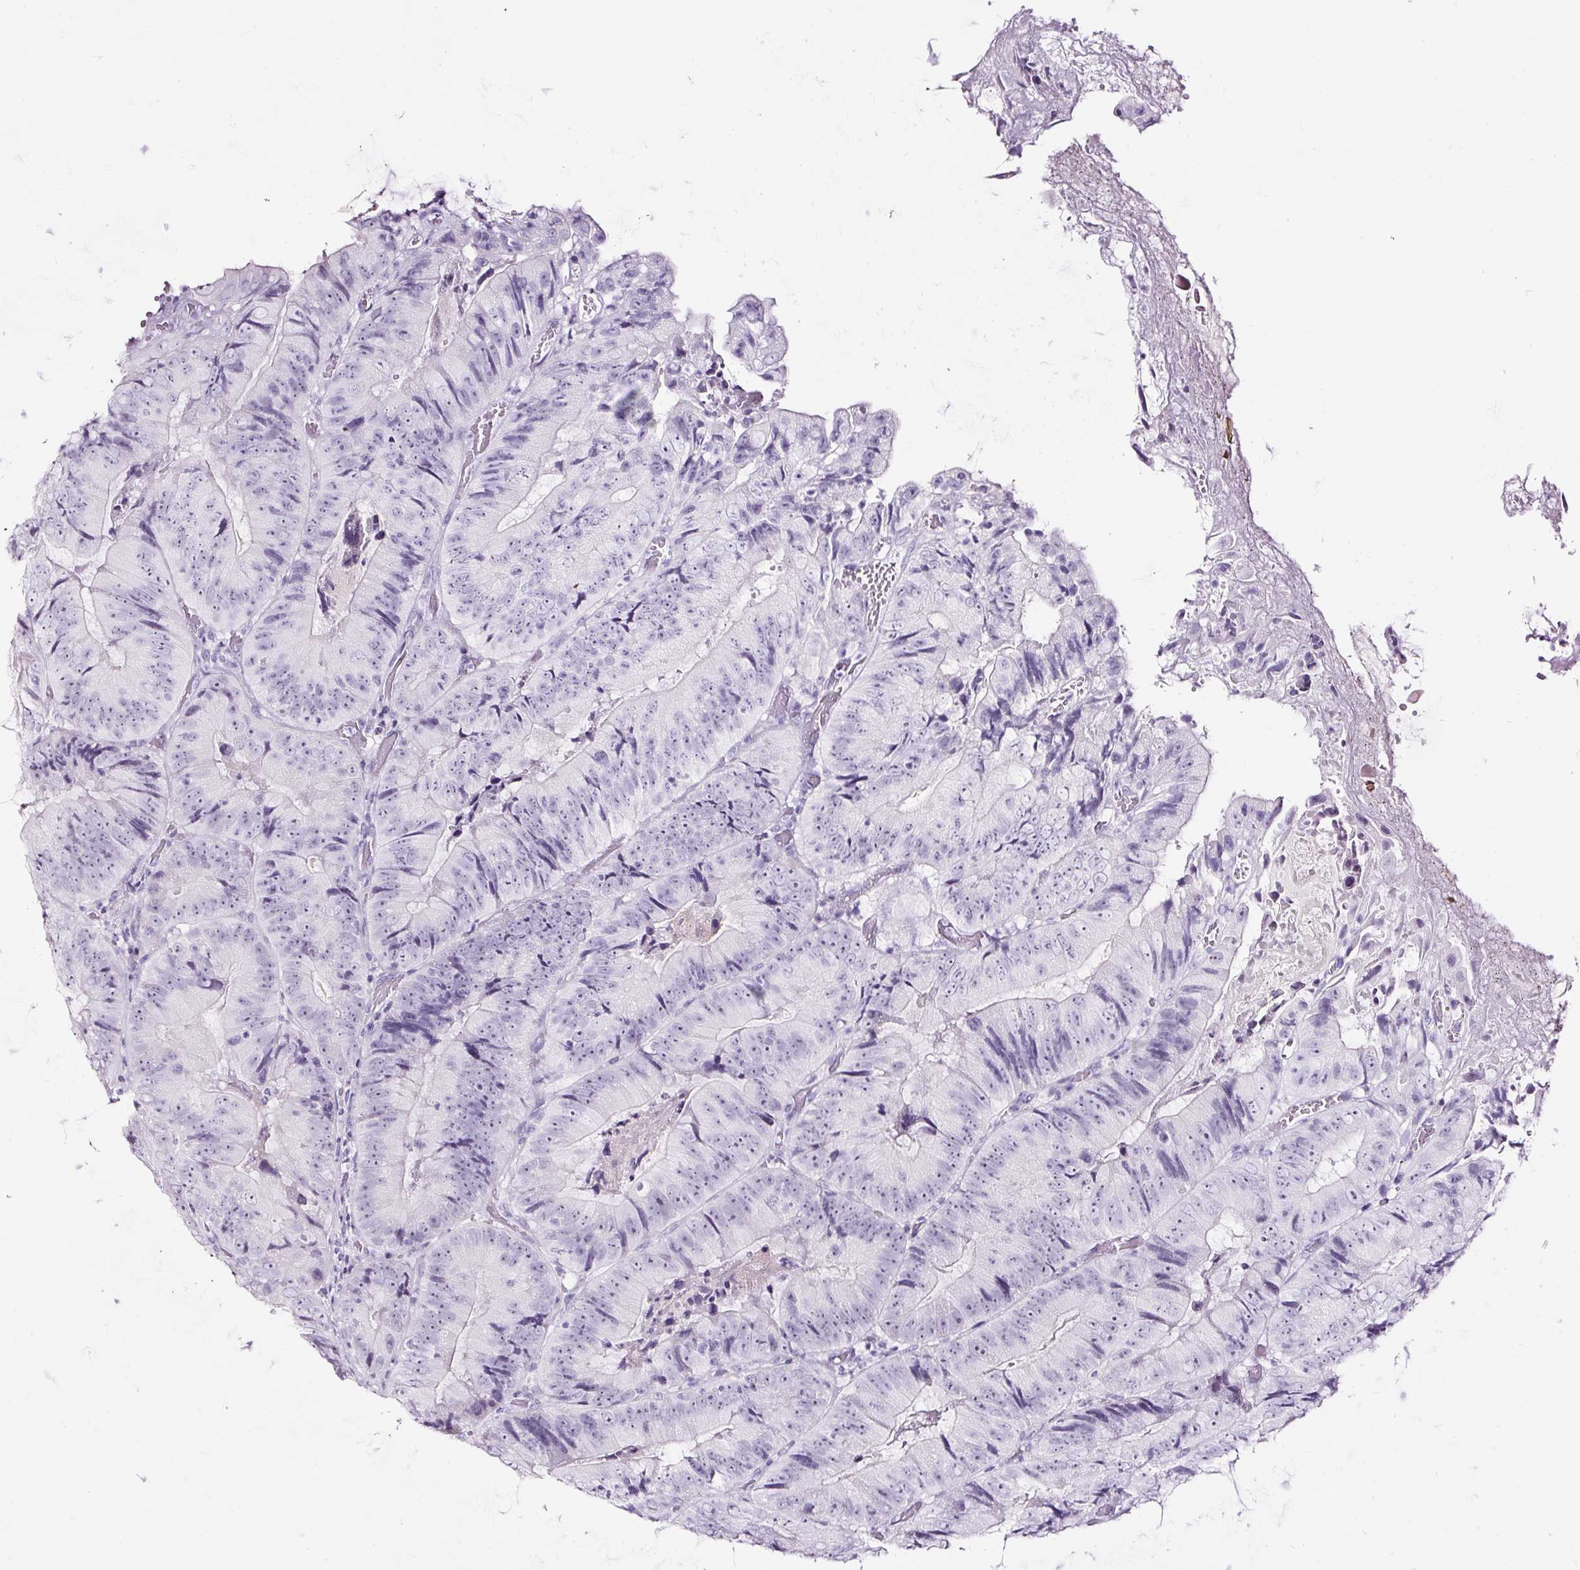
{"staining": {"intensity": "negative", "quantity": "none", "location": "none"}, "tissue": "colorectal cancer", "cell_type": "Tumor cells", "image_type": "cancer", "snomed": [{"axis": "morphology", "description": "Adenocarcinoma, NOS"}, {"axis": "topography", "description": "Colon"}], "caption": "The histopathology image demonstrates no significant positivity in tumor cells of adenocarcinoma (colorectal).", "gene": "NPHS2", "patient": {"sex": "female", "age": 86}}